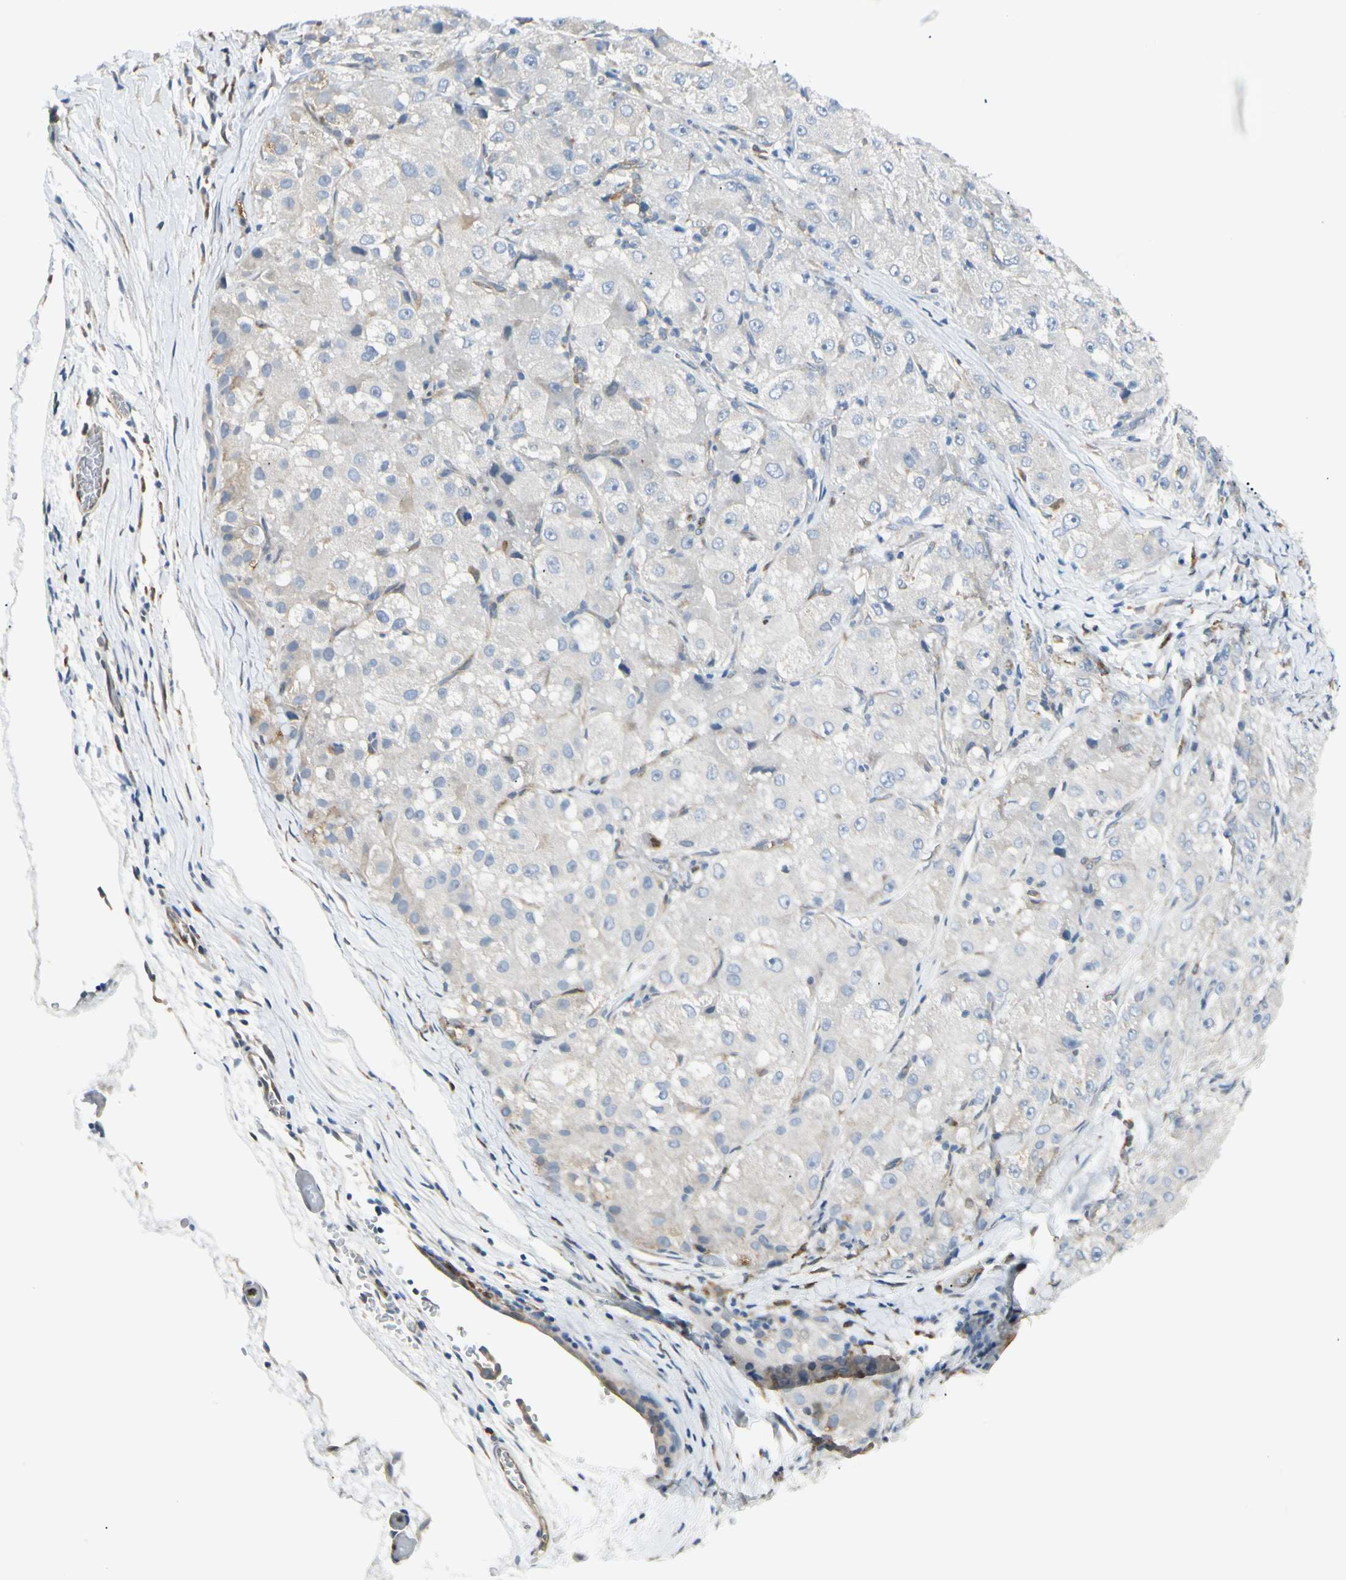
{"staining": {"intensity": "negative", "quantity": "none", "location": "none"}, "tissue": "liver cancer", "cell_type": "Tumor cells", "image_type": "cancer", "snomed": [{"axis": "morphology", "description": "Carcinoma, Hepatocellular, NOS"}, {"axis": "topography", "description": "Liver"}], "caption": "Immunohistochemical staining of human liver hepatocellular carcinoma shows no significant staining in tumor cells. The staining is performed using DAB brown chromogen with nuclei counter-stained in using hematoxylin.", "gene": "LPCAT2", "patient": {"sex": "male", "age": 80}}